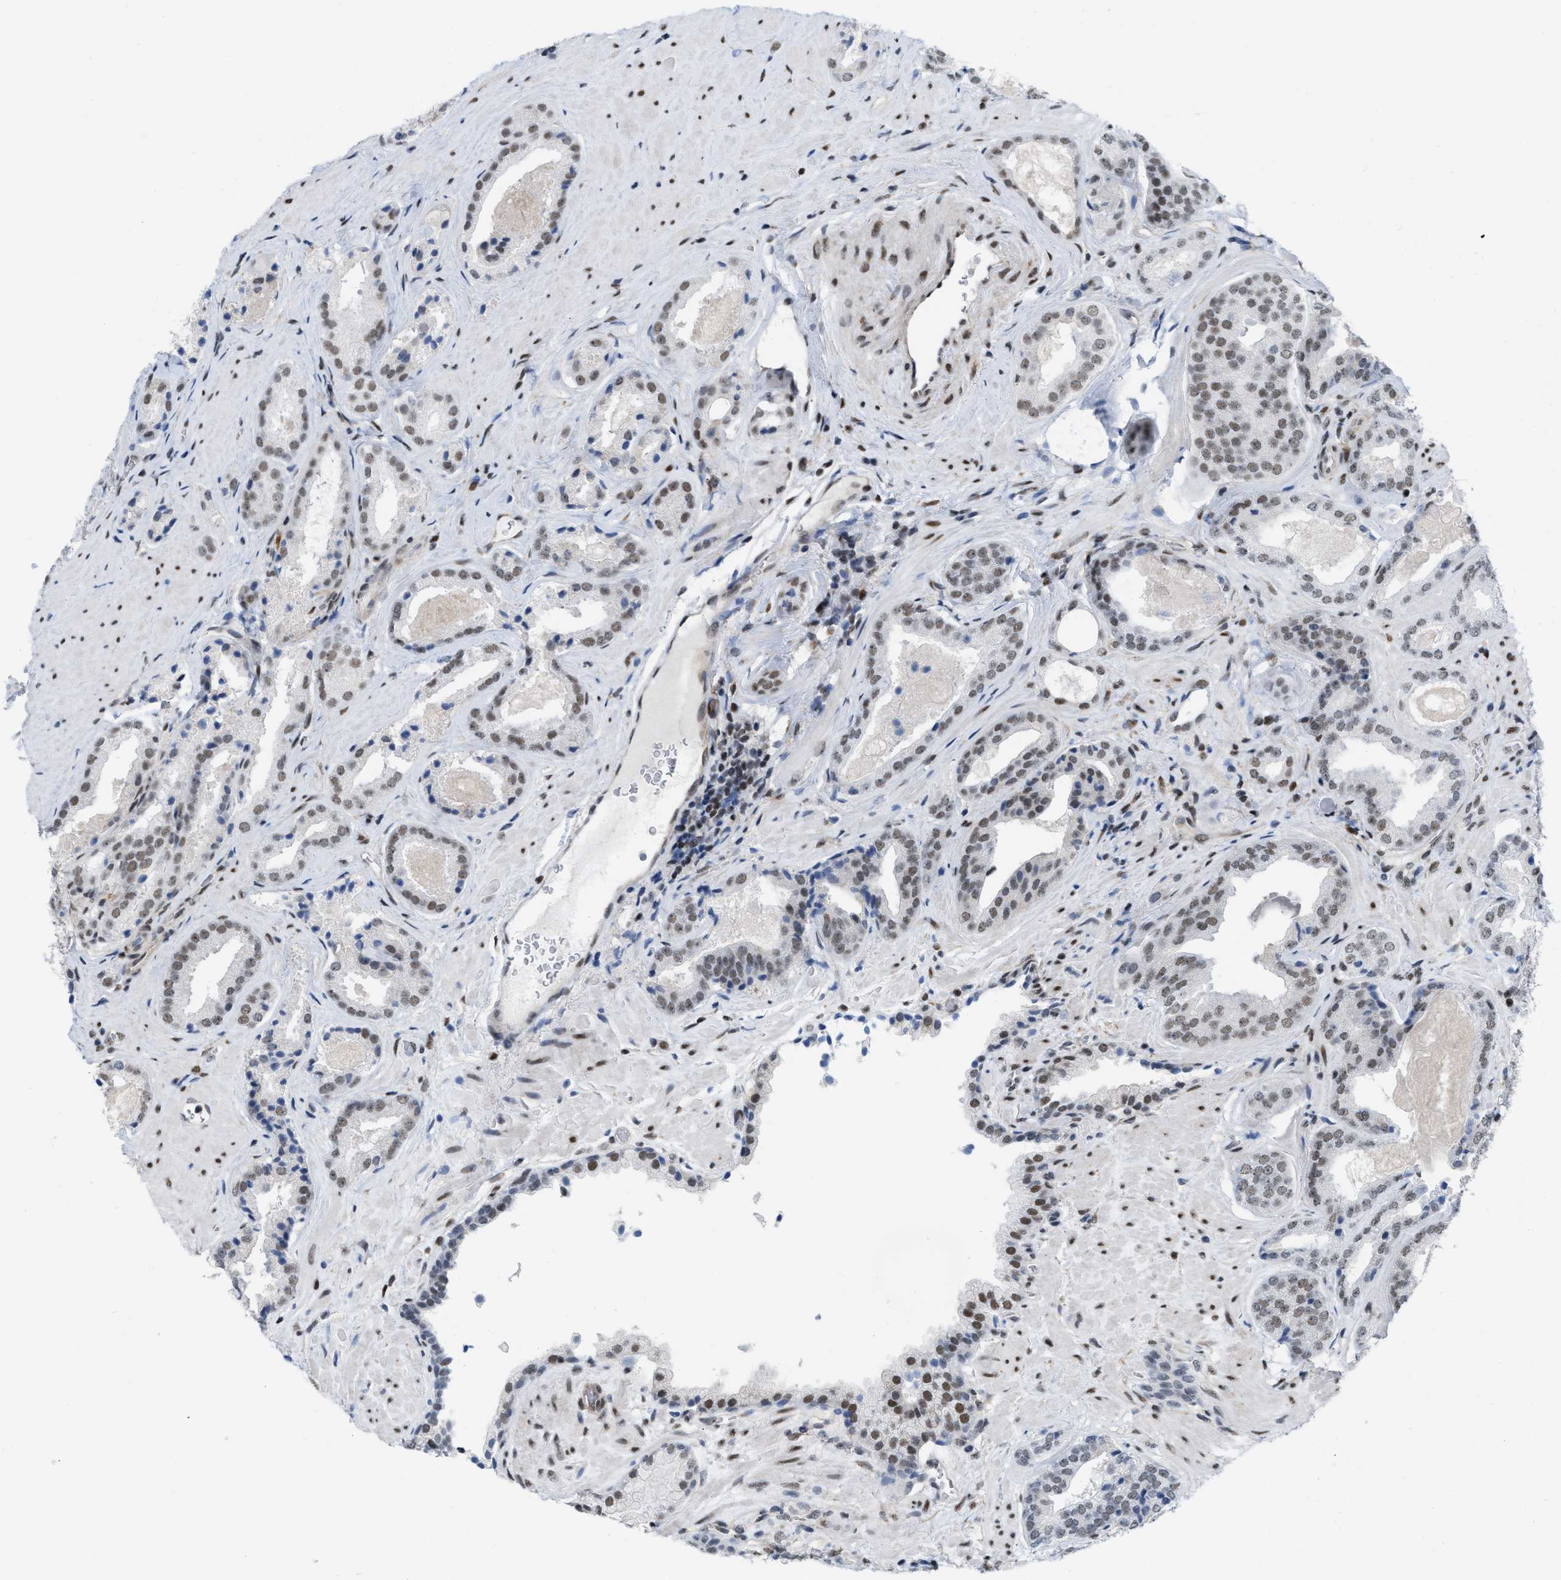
{"staining": {"intensity": "weak", "quantity": ">75%", "location": "nuclear"}, "tissue": "prostate cancer", "cell_type": "Tumor cells", "image_type": "cancer", "snomed": [{"axis": "morphology", "description": "Adenocarcinoma, Low grade"}, {"axis": "topography", "description": "Prostate"}], "caption": "Prostate low-grade adenocarcinoma stained with IHC exhibits weak nuclear positivity in approximately >75% of tumor cells.", "gene": "MIER1", "patient": {"sex": "male", "age": 71}}